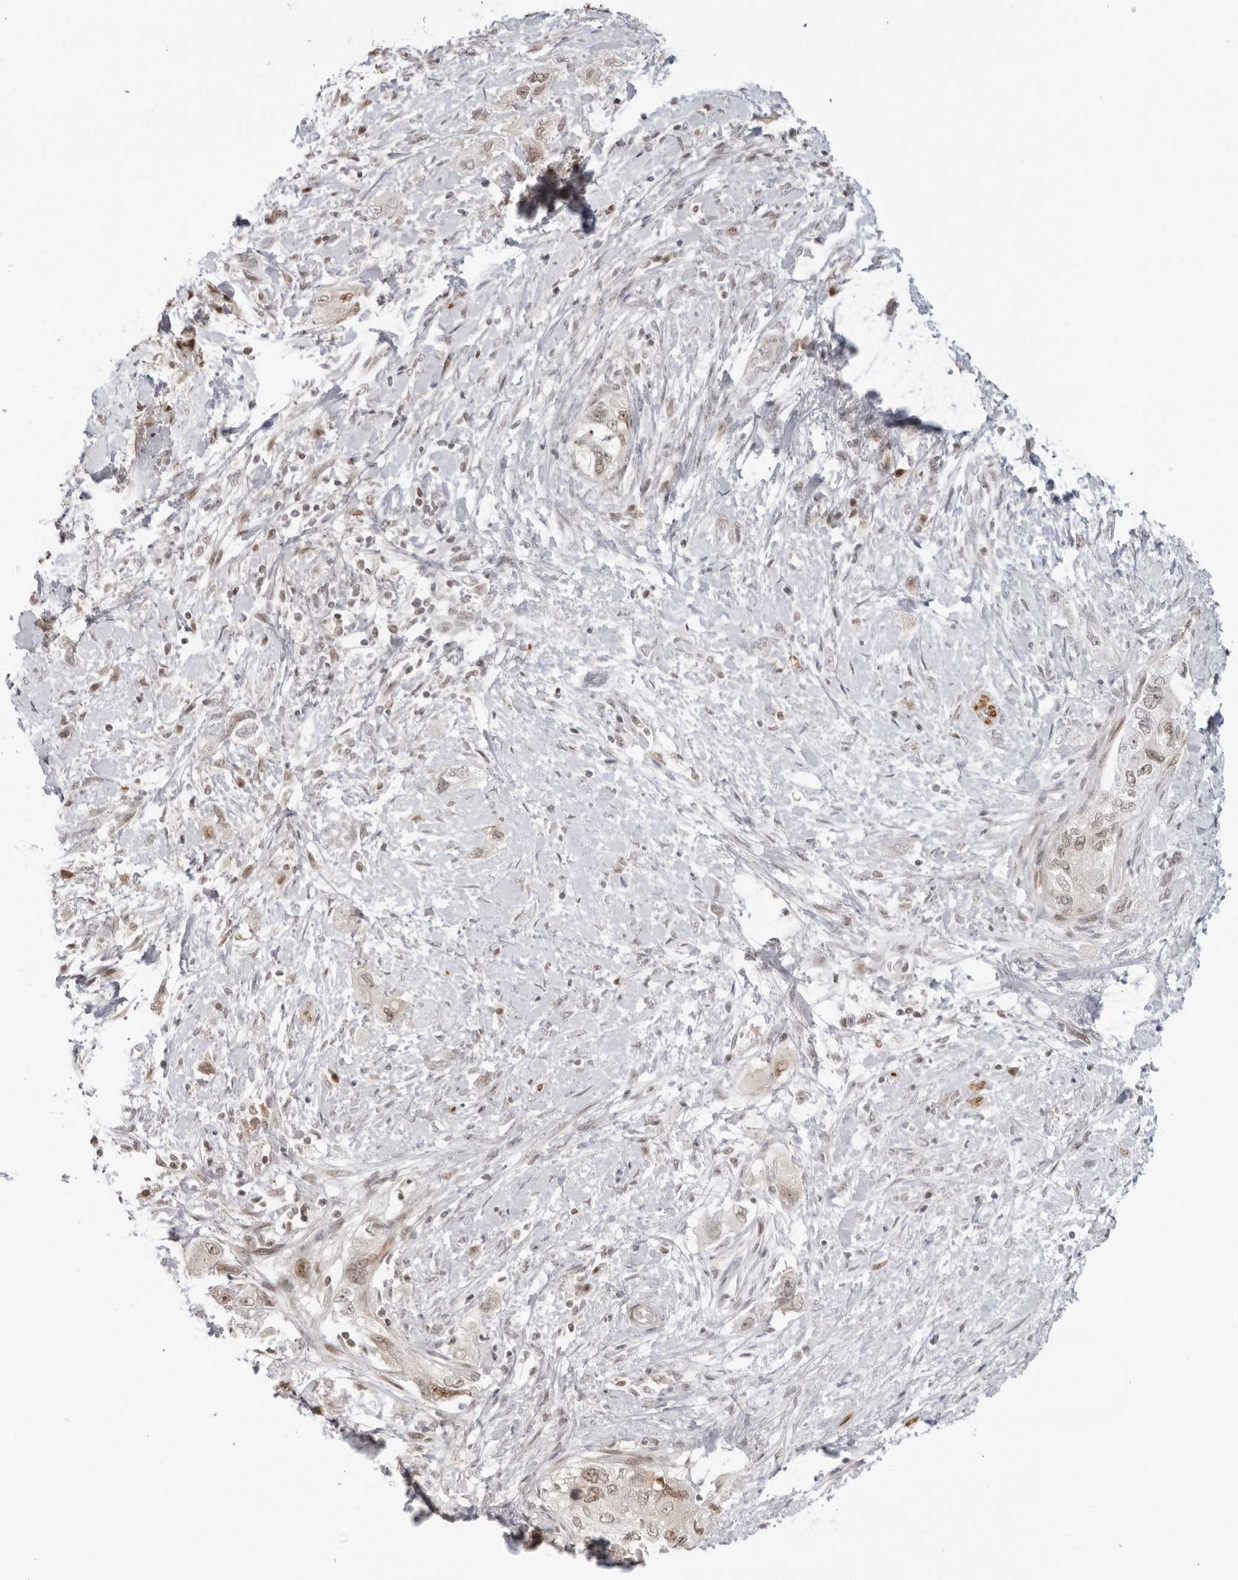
{"staining": {"intensity": "weak", "quantity": ">75%", "location": "nuclear"}, "tissue": "pancreatic cancer", "cell_type": "Tumor cells", "image_type": "cancer", "snomed": [{"axis": "morphology", "description": "Adenocarcinoma, NOS"}, {"axis": "topography", "description": "Pancreas"}], "caption": "Human adenocarcinoma (pancreatic) stained with a brown dye shows weak nuclear positive expression in approximately >75% of tumor cells.", "gene": "RNF146", "patient": {"sex": "female", "age": 73}}